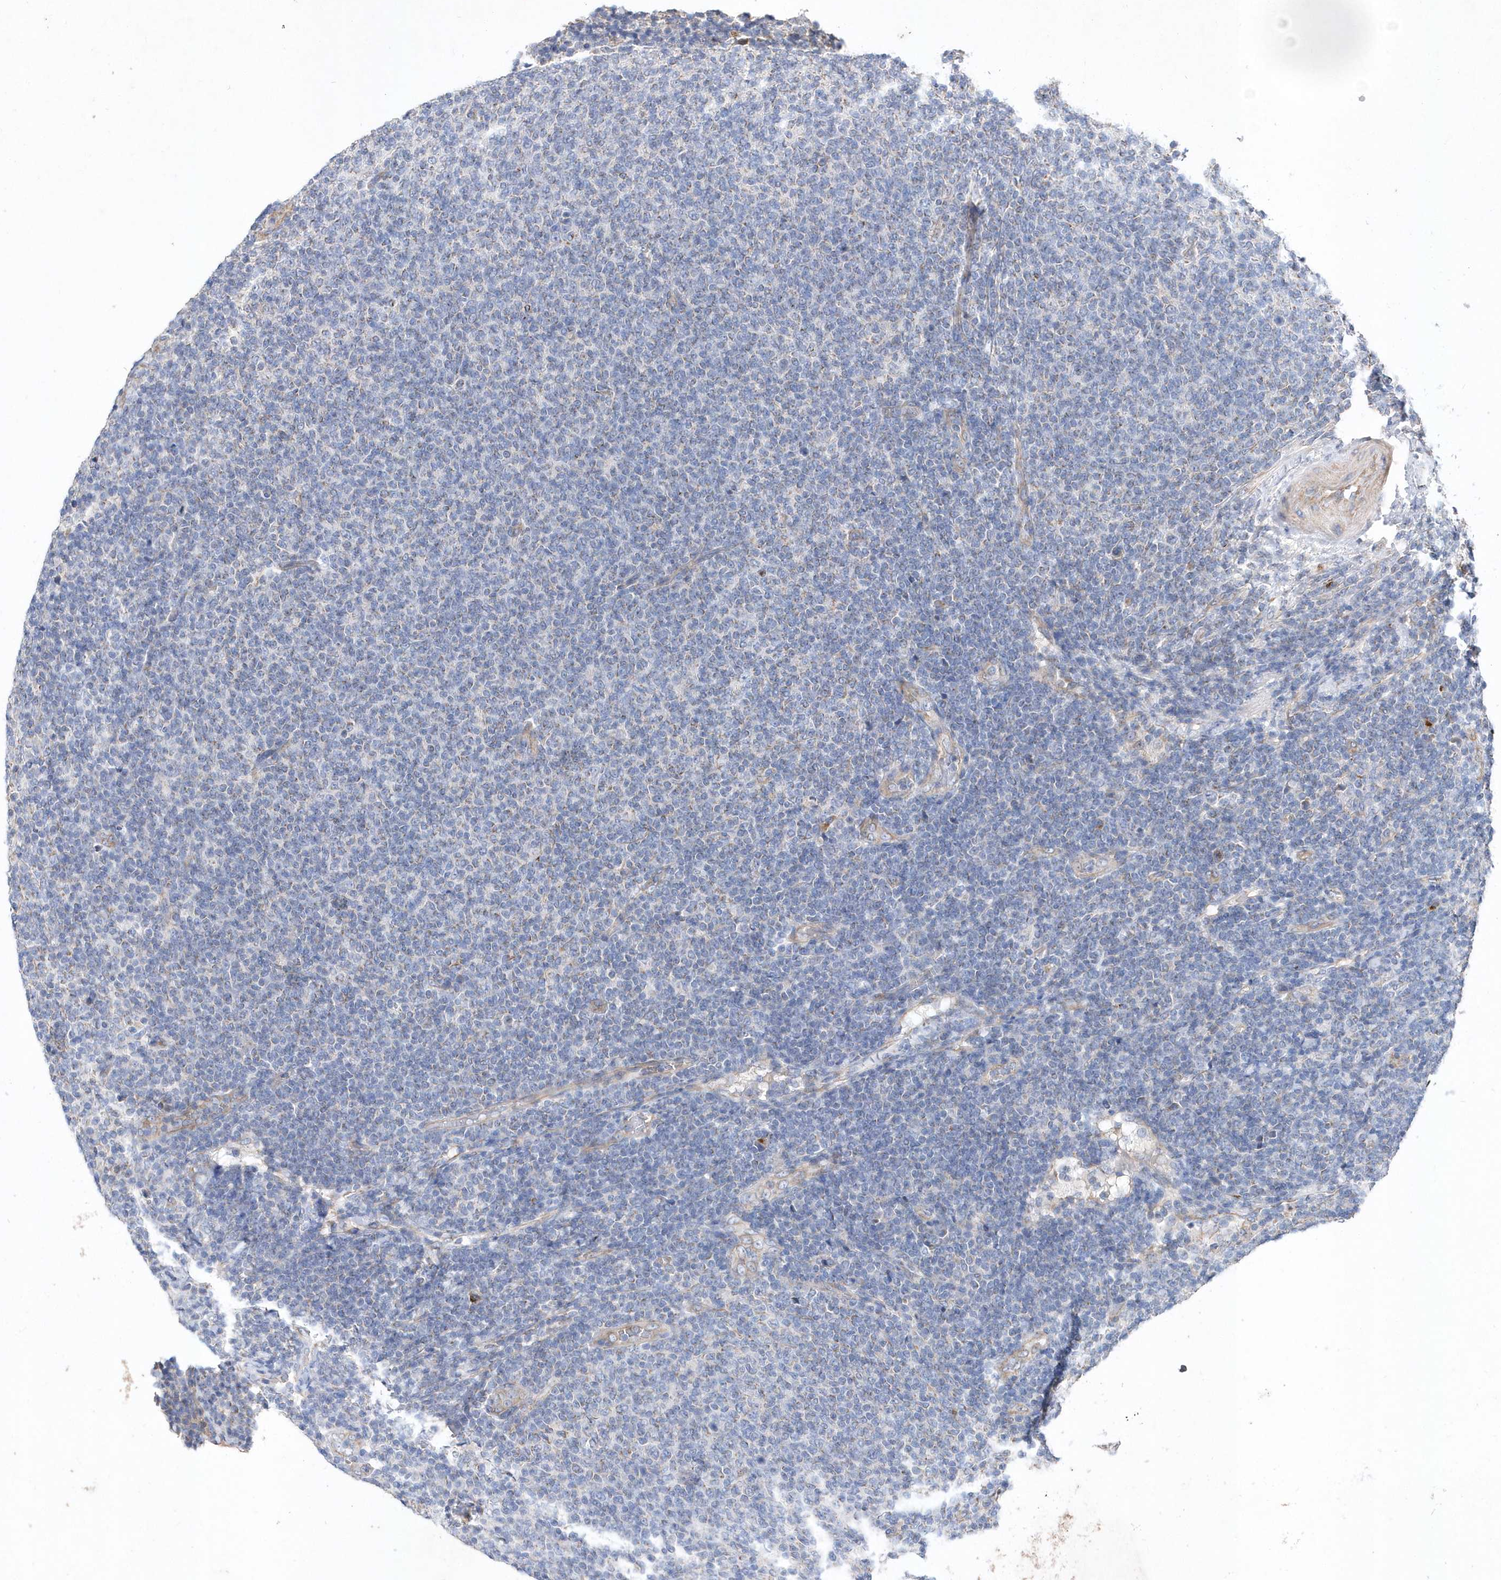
{"staining": {"intensity": "weak", "quantity": "<25%", "location": "cytoplasmic/membranous"}, "tissue": "lymphoma", "cell_type": "Tumor cells", "image_type": "cancer", "snomed": [{"axis": "morphology", "description": "Malignant lymphoma, non-Hodgkin's type, Low grade"}, {"axis": "topography", "description": "Lymph node"}], "caption": "DAB immunohistochemical staining of human low-grade malignant lymphoma, non-Hodgkin's type demonstrates no significant positivity in tumor cells. Brightfield microscopy of immunohistochemistry (IHC) stained with DAB (3,3'-diaminobenzidine) (brown) and hematoxylin (blue), captured at high magnification.", "gene": "METTL8", "patient": {"sex": "male", "age": 66}}